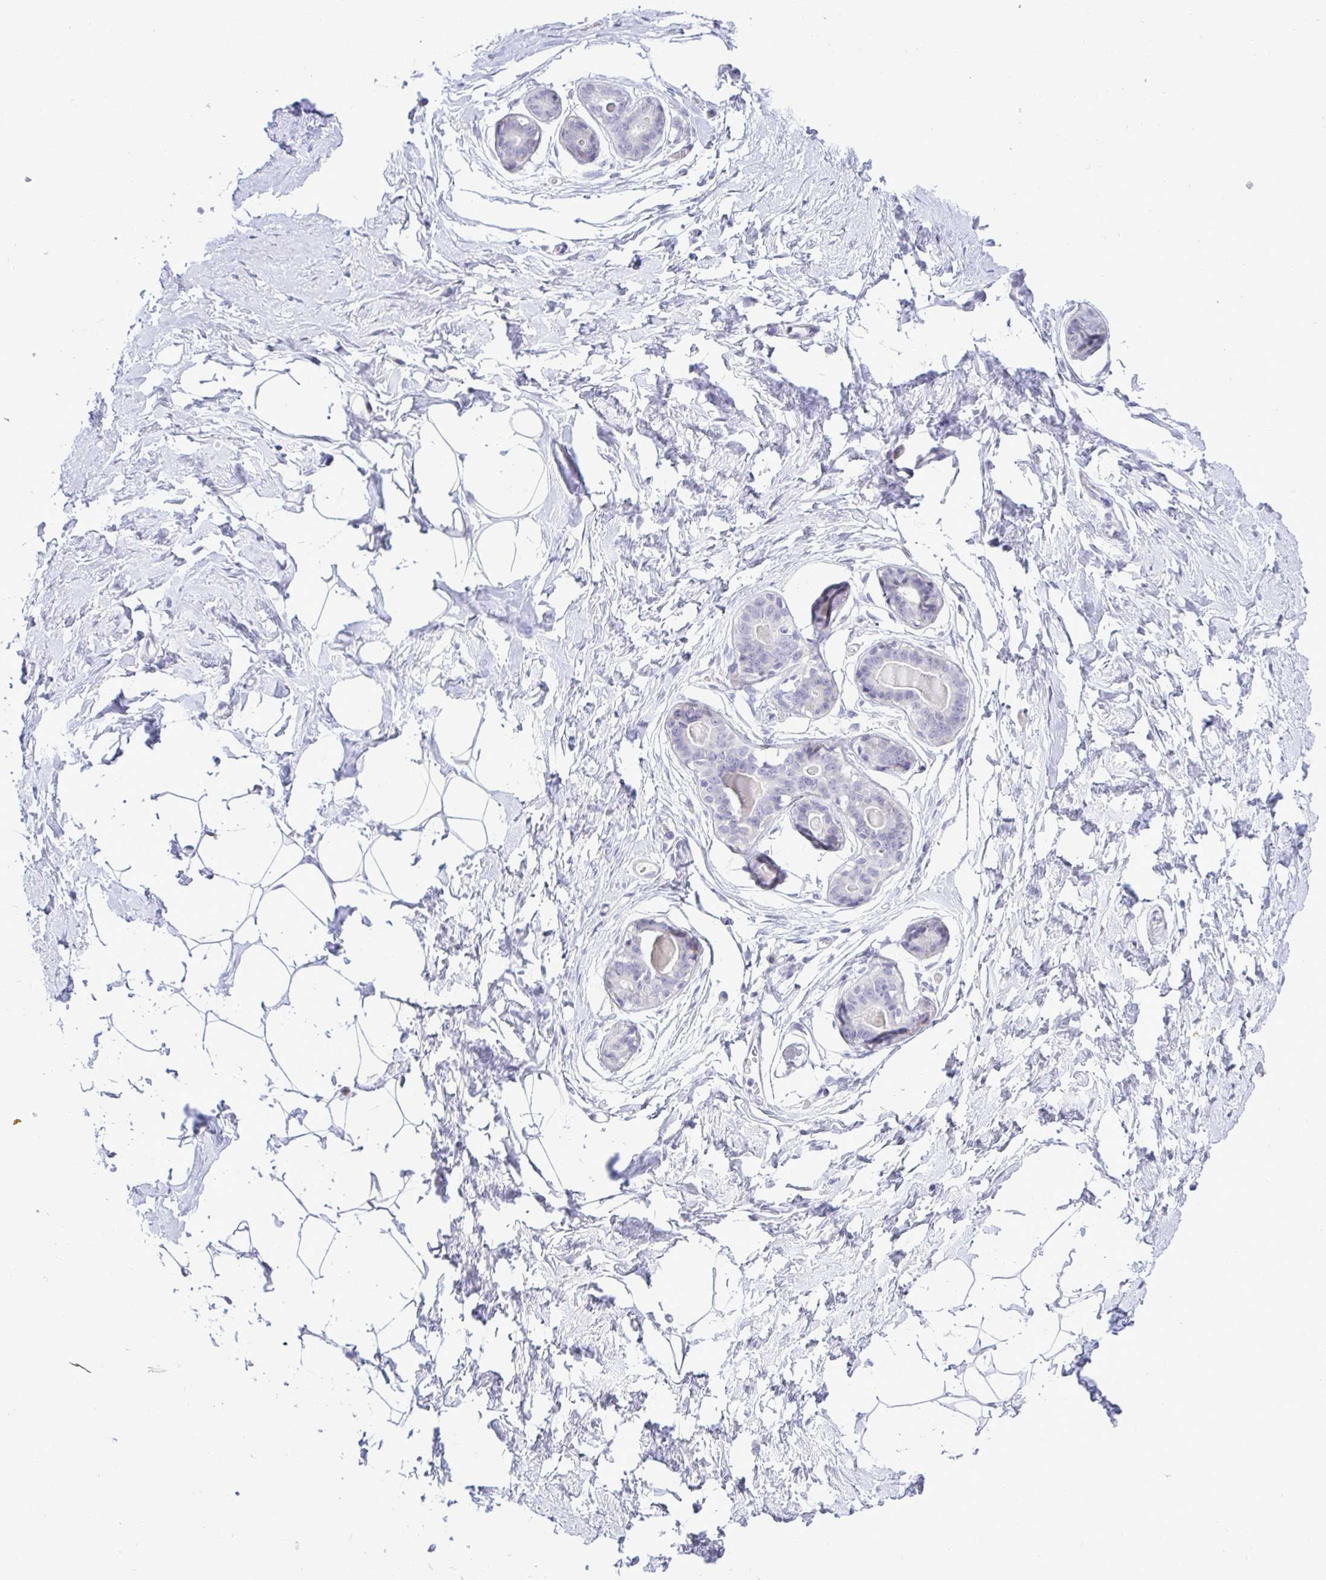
{"staining": {"intensity": "negative", "quantity": "none", "location": "none"}, "tissue": "breast", "cell_type": "Adipocytes", "image_type": "normal", "snomed": [{"axis": "morphology", "description": "Normal tissue, NOS"}, {"axis": "topography", "description": "Breast"}], "caption": "An immunohistochemistry (IHC) micrograph of normal breast is shown. There is no staining in adipocytes of breast. (Immunohistochemistry, brightfield microscopy, high magnification).", "gene": "EPOP", "patient": {"sex": "female", "age": 45}}